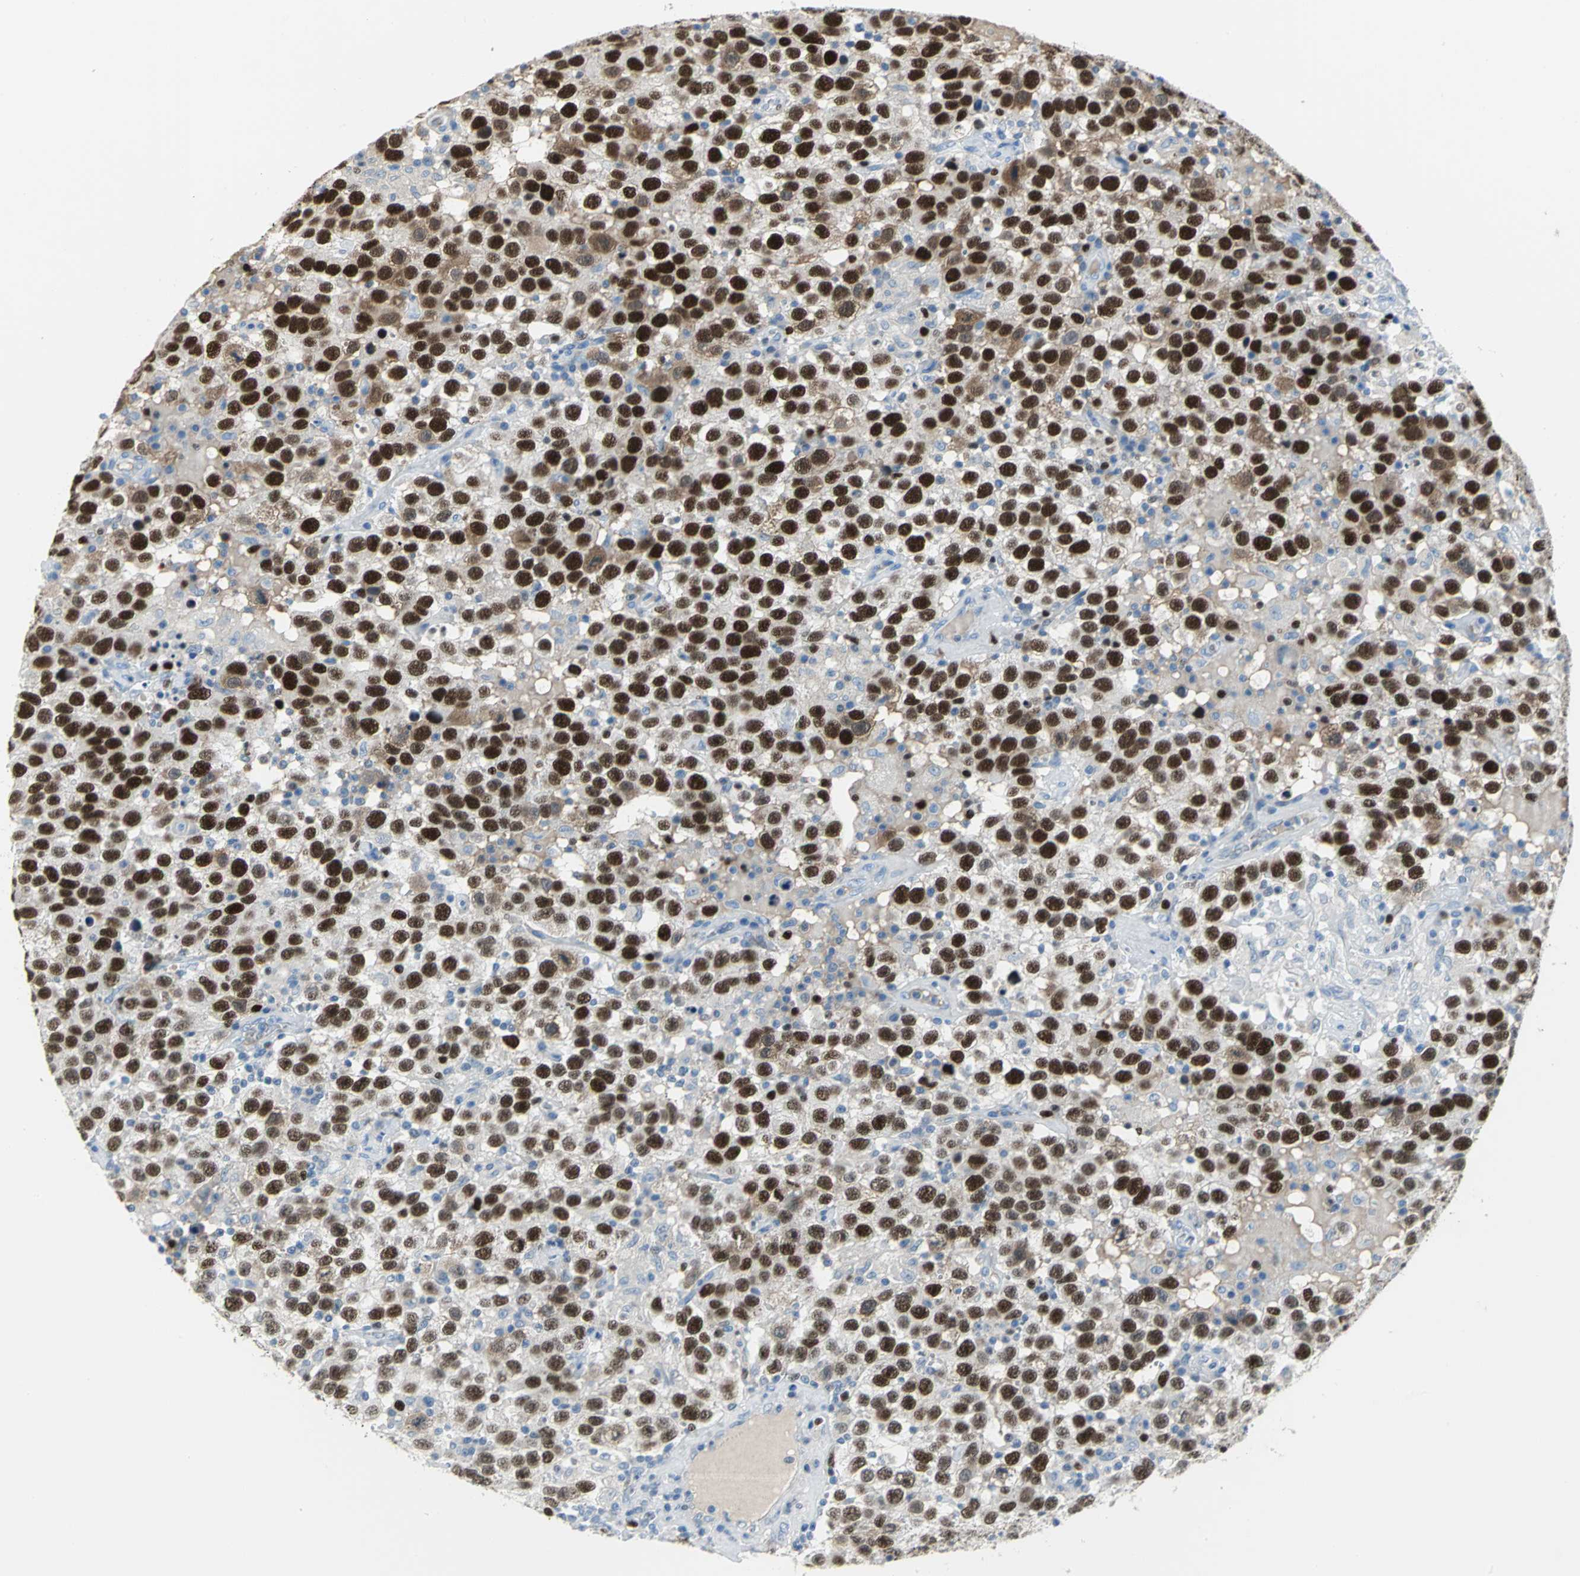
{"staining": {"intensity": "strong", "quantity": ">75%", "location": "cytoplasmic/membranous,nuclear"}, "tissue": "testis cancer", "cell_type": "Tumor cells", "image_type": "cancer", "snomed": [{"axis": "morphology", "description": "Seminoma, NOS"}, {"axis": "topography", "description": "Testis"}], "caption": "About >75% of tumor cells in human testis cancer show strong cytoplasmic/membranous and nuclear protein staining as visualized by brown immunohistochemical staining.", "gene": "MCM4", "patient": {"sex": "male", "age": 41}}